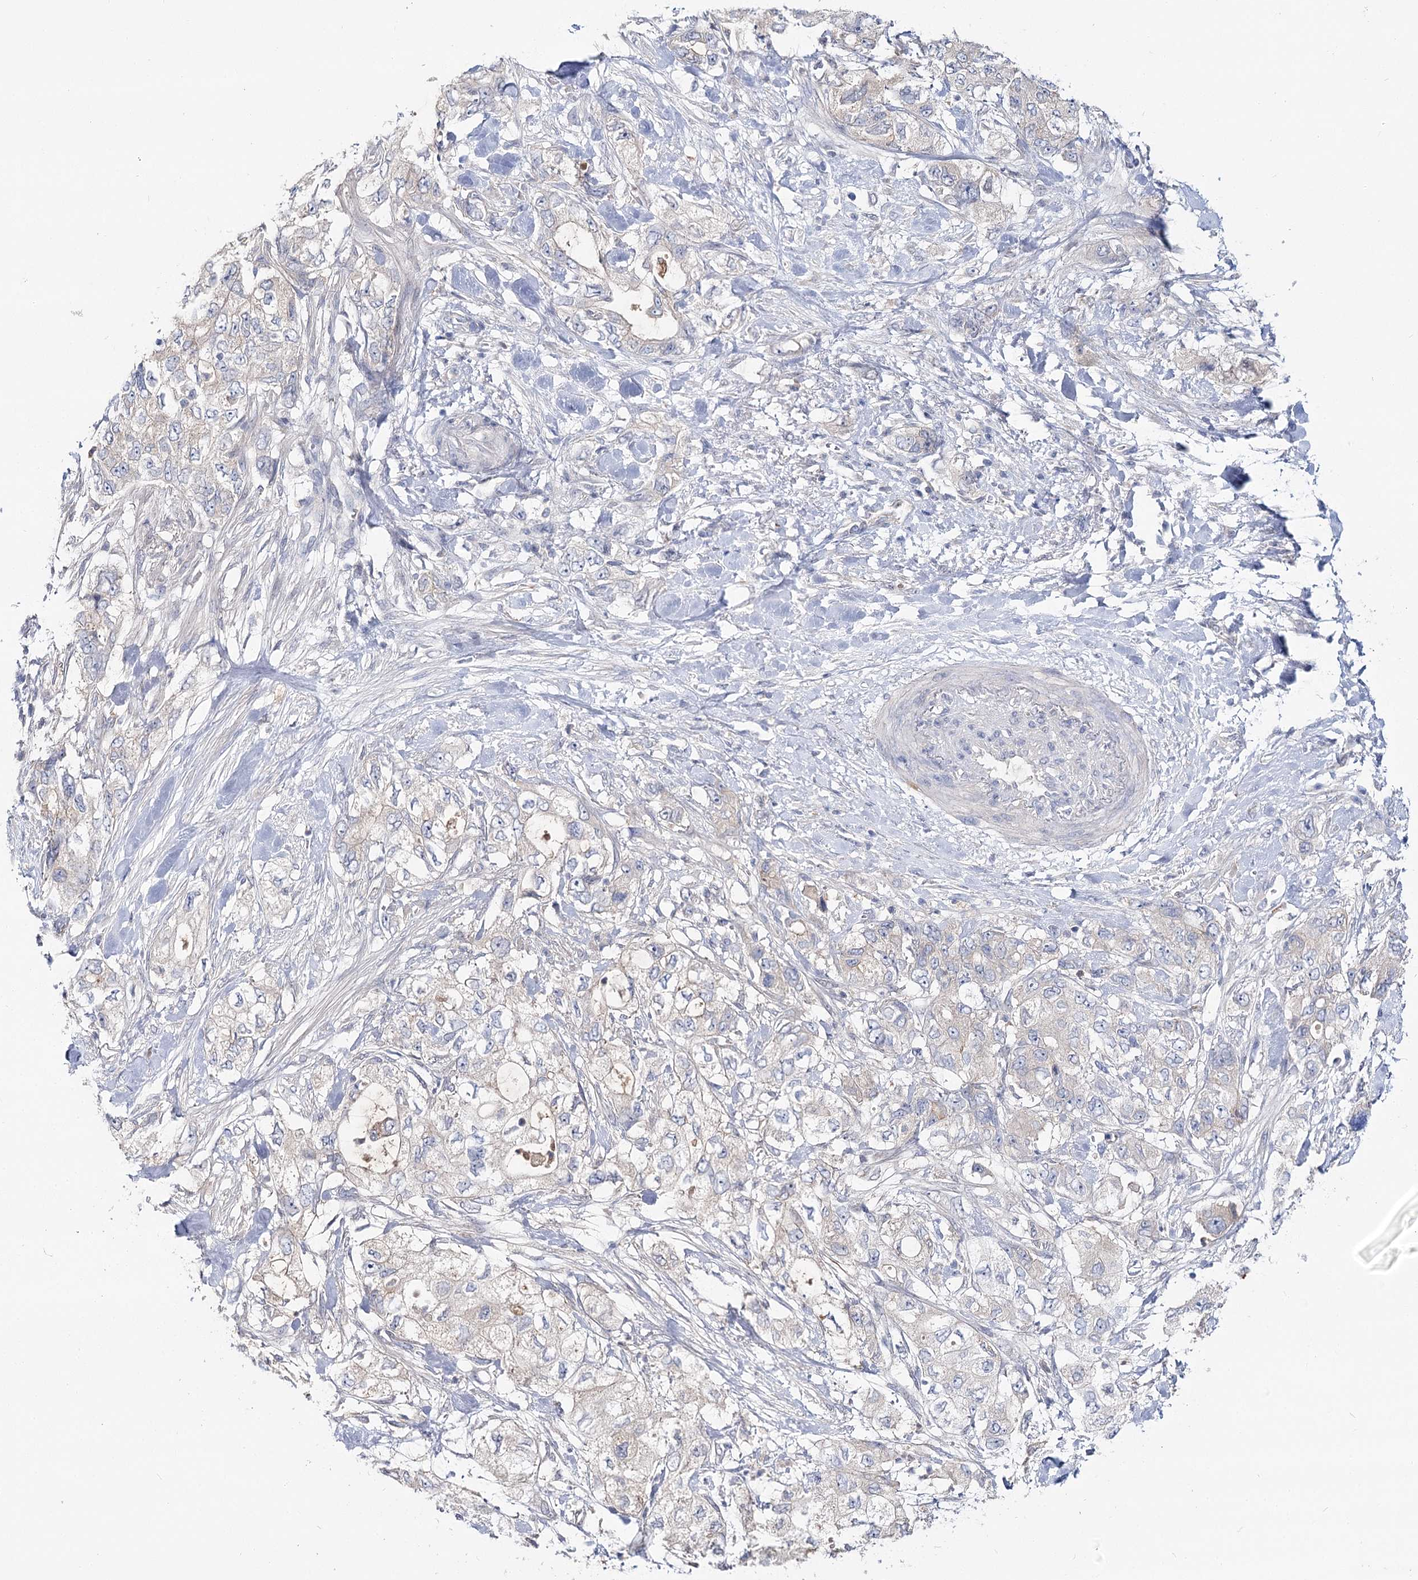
{"staining": {"intensity": "negative", "quantity": "none", "location": "none"}, "tissue": "pancreatic cancer", "cell_type": "Tumor cells", "image_type": "cancer", "snomed": [{"axis": "morphology", "description": "Adenocarcinoma, NOS"}, {"axis": "topography", "description": "Pancreas"}], "caption": "A high-resolution micrograph shows IHC staining of adenocarcinoma (pancreatic), which shows no significant positivity in tumor cells.", "gene": "UGP2", "patient": {"sex": "female", "age": 73}}